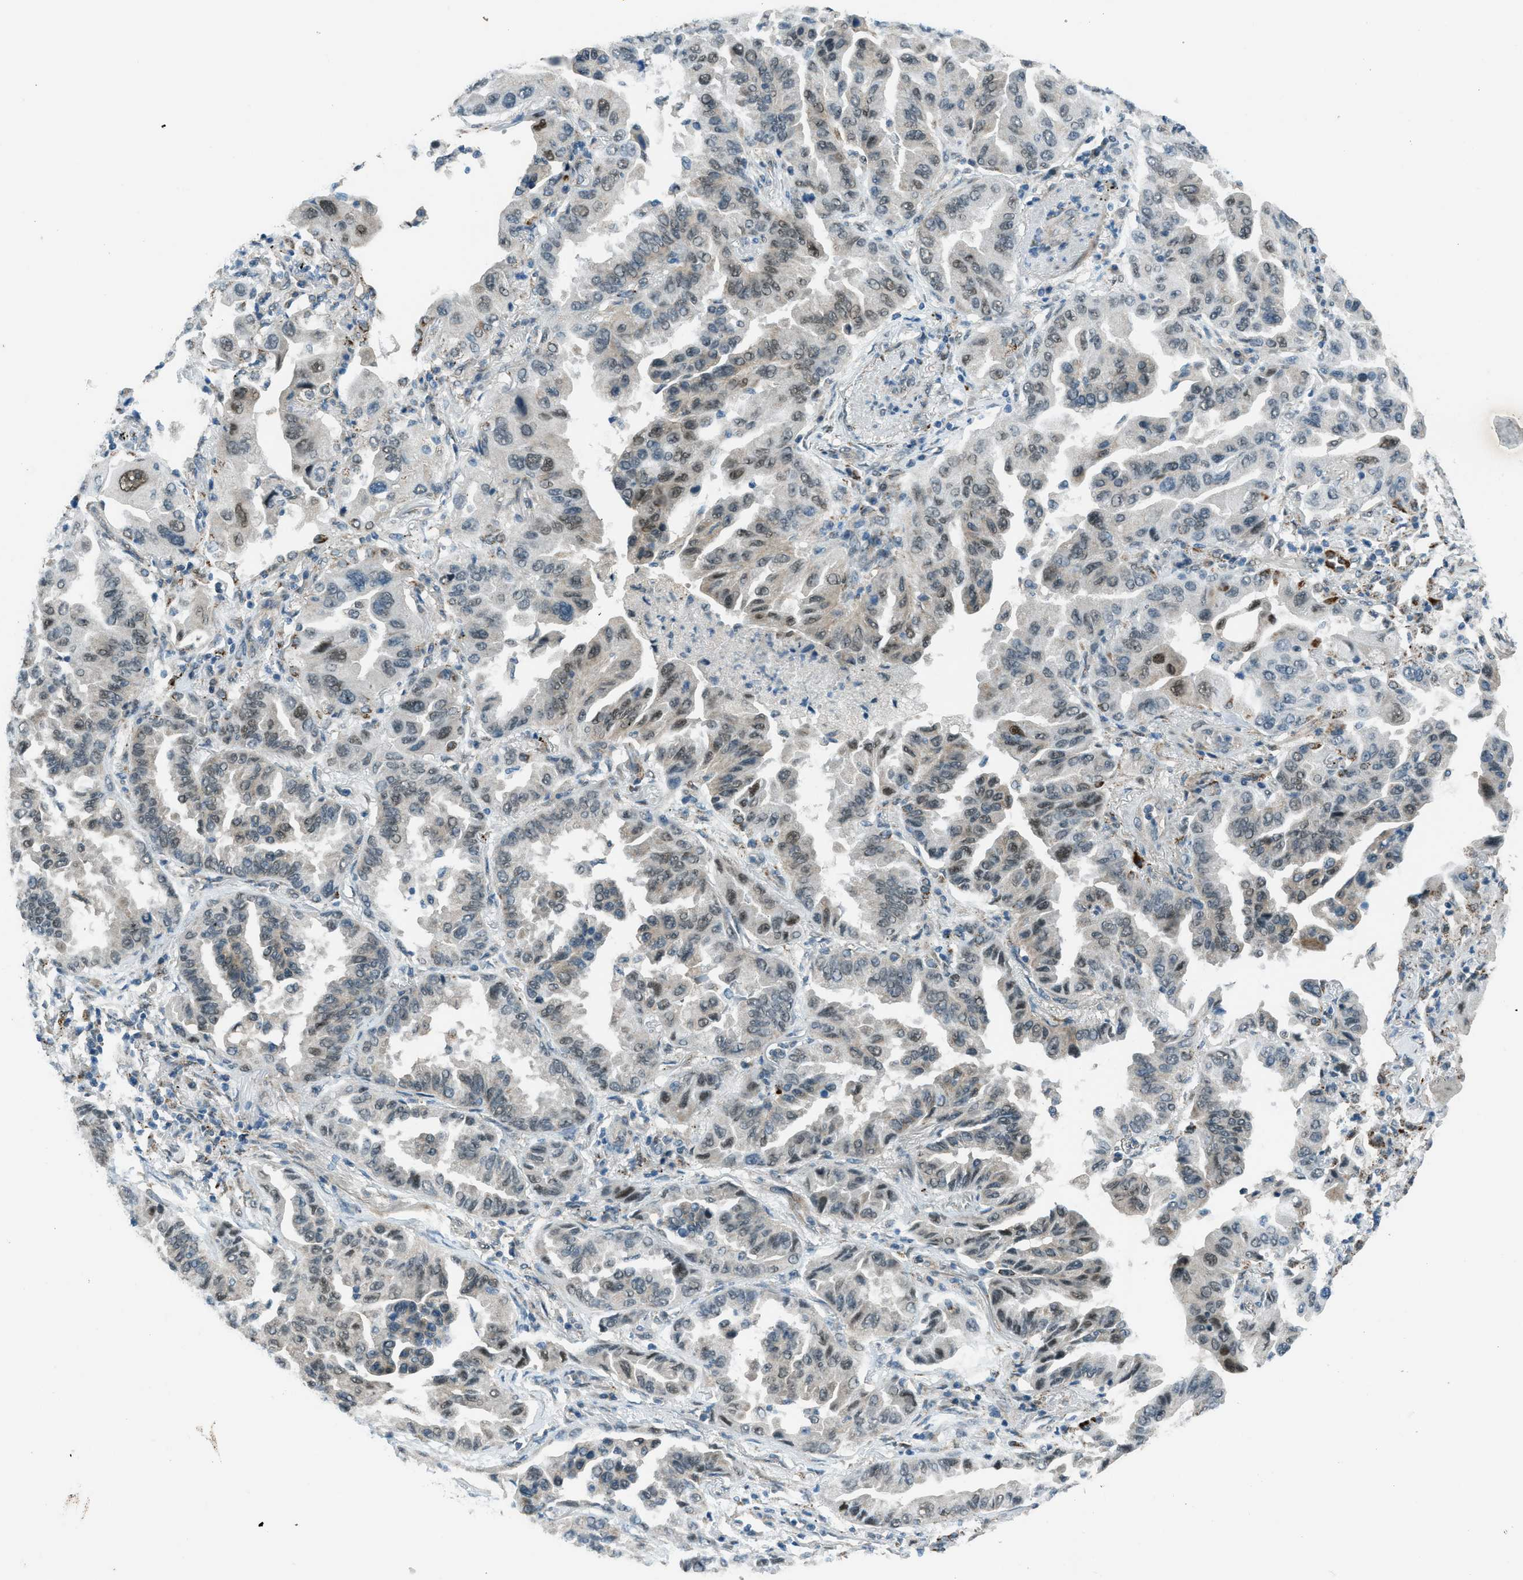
{"staining": {"intensity": "moderate", "quantity": ">75%", "location": "nuclear"}, "tissue": "lung cancer", "cell_type": "Tumor cells", "image_type": "cancer", "snomed": [{"axis": "morphology", "description": "Adenocarcinoma, NOS"}, {"axis": "topography", "description": "Lung"}], "caption": "IHC micrograph of neoplastic tissue: adenocarcinoma (lung) stained using immunohistochemistry (IHC) displays medium levels of moderate protein expression localized specifically in the nuclear of tumor cells, appearing as a nuclear brown color.", "gene": "NPEPL1", "patient": {"sex": "female", "age": 65}}